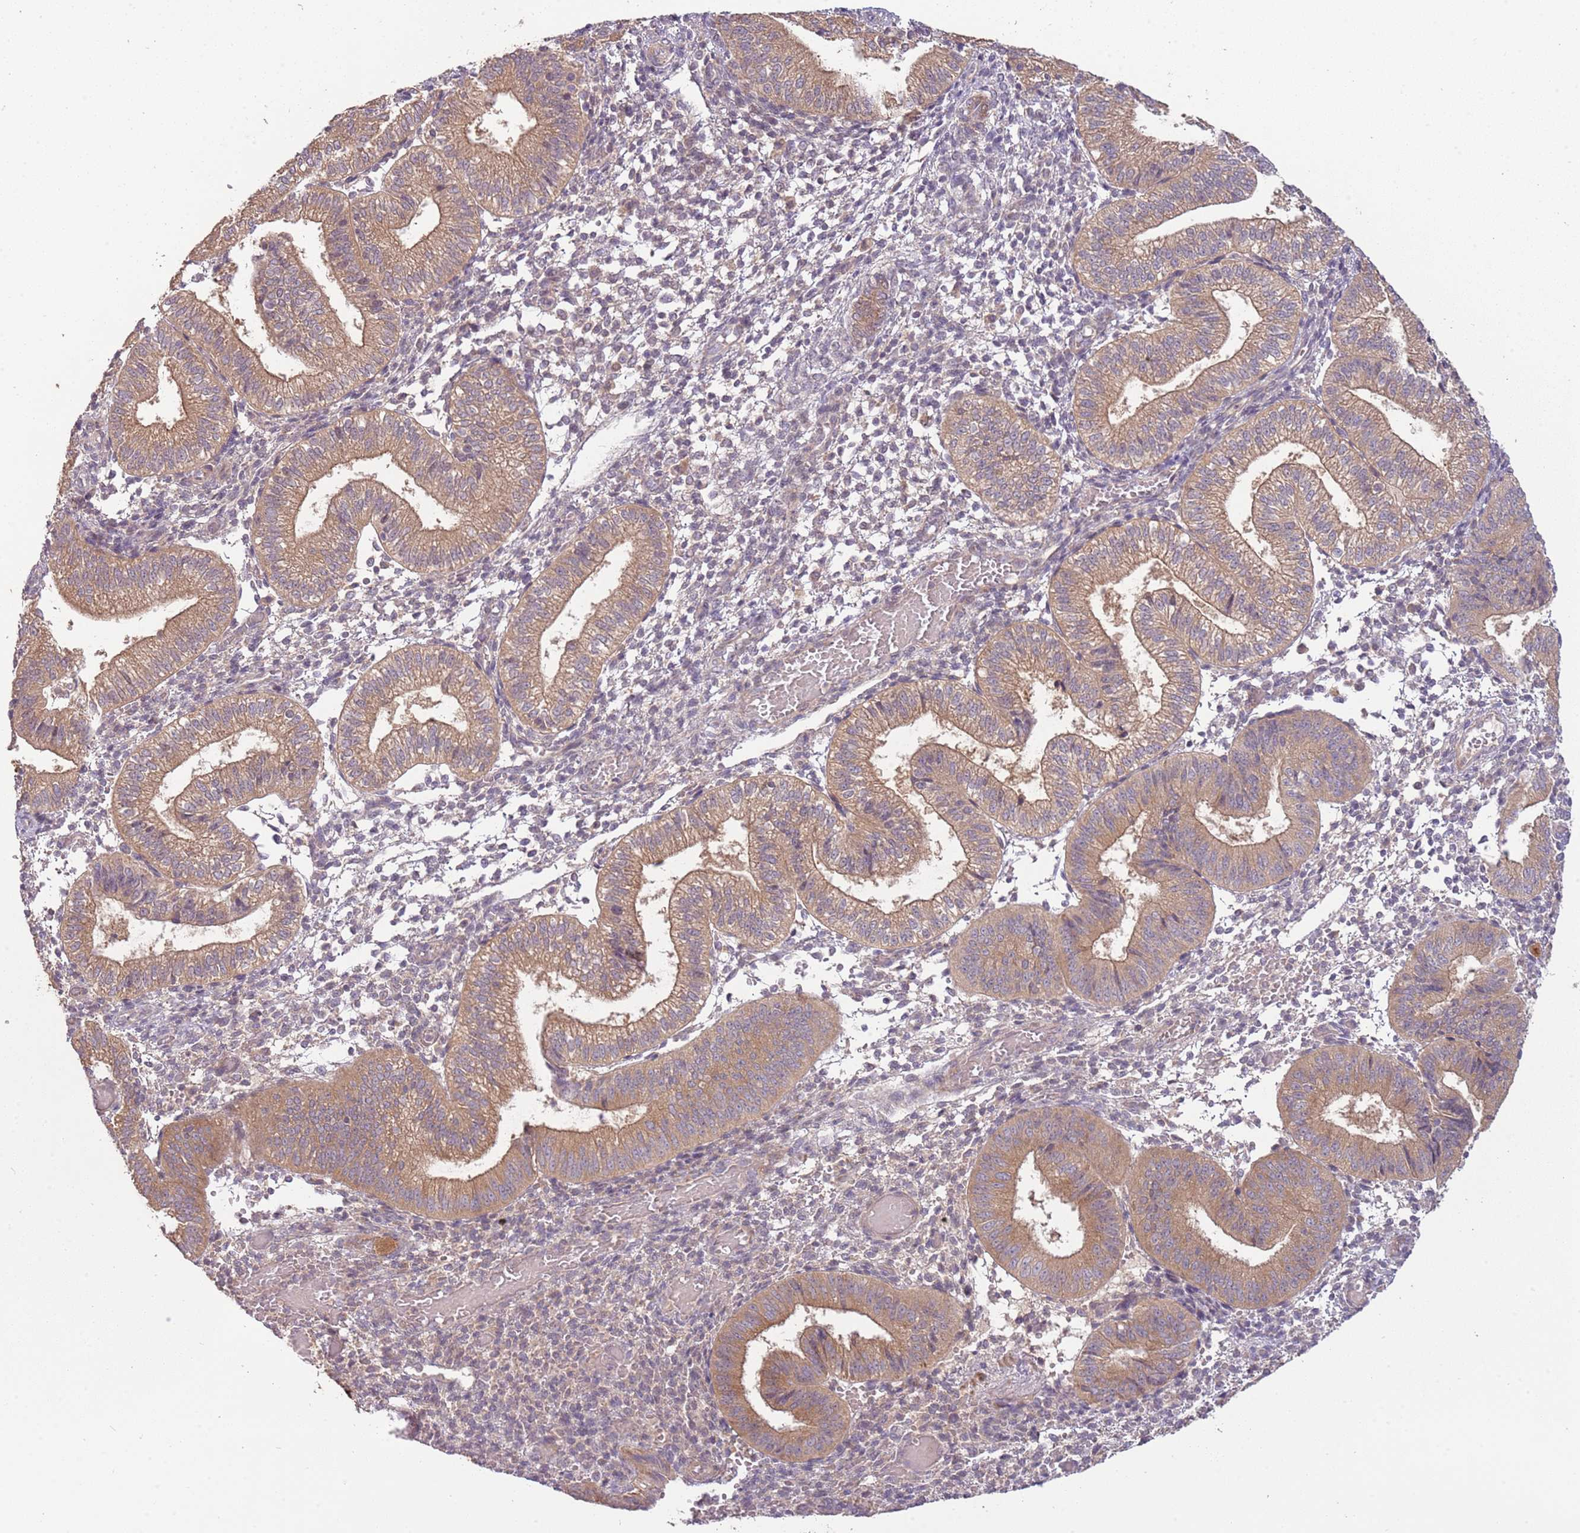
{"staining": {"intensity": "weak", "quantity": "25%-75%", "location": "cytoplasmic/membranous"}, "tissue": "endometrium", "cell_type": "Cells in endometrial stroma", "image_type": "normal", "snomed": [{"axis": "morphology", "description": "Normal tissue, NOS"}, {"axis": "topography", "description": "Endometrium"}], "caption": "This histopathology image exhibits IHC staining of unremarkable human endometrium, with low weak cytoplasmic/membranous positivity in about 25%-75% of cells in endometrial stroma.", "gene": "RNF128", "patient": {"sex": "female", "age": 34}}